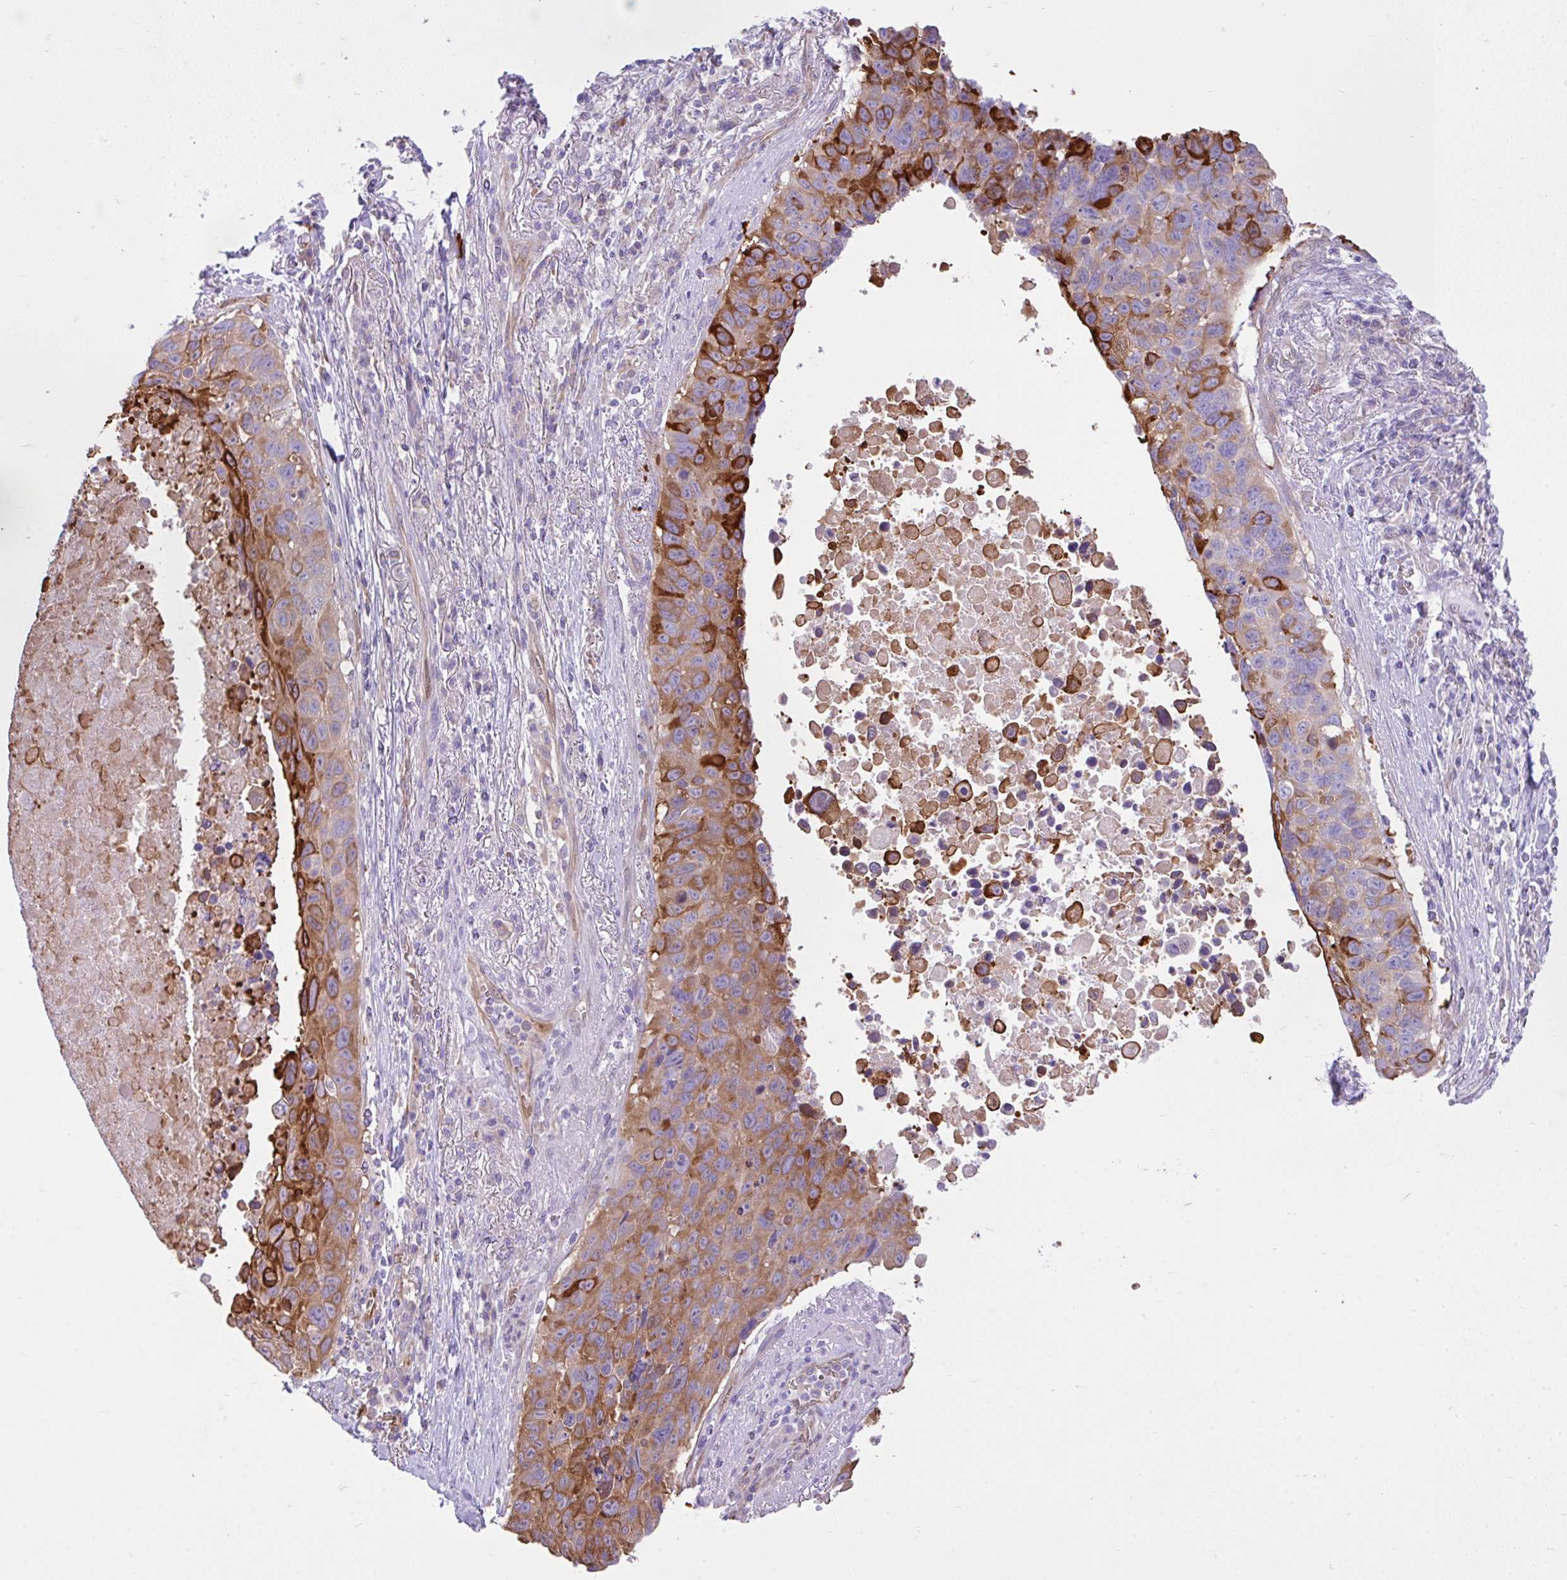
{"staining": {"intensity": "strong", "quantity": "25%-75%", "location": "cytoplasmic/membranous"}, "tissue": "lung cancer", "cell_type": "Tumor cells", "image_type": "cancer", "snomed": [{"axis": "morphology", "description": "Squamous cell carcinoma, NOS"}, {"axis": "topography", "description": "Lung"}], "caption": "Immunohistochemical staining of human squamous cell carcinoma (lung) demonstrates high levels of strong cytoplasmic/membranous protein expression in about 25%-75% of tumor cells.", "gene": "EEF1A2", "patient": {"sex": "male", "age": 66}}